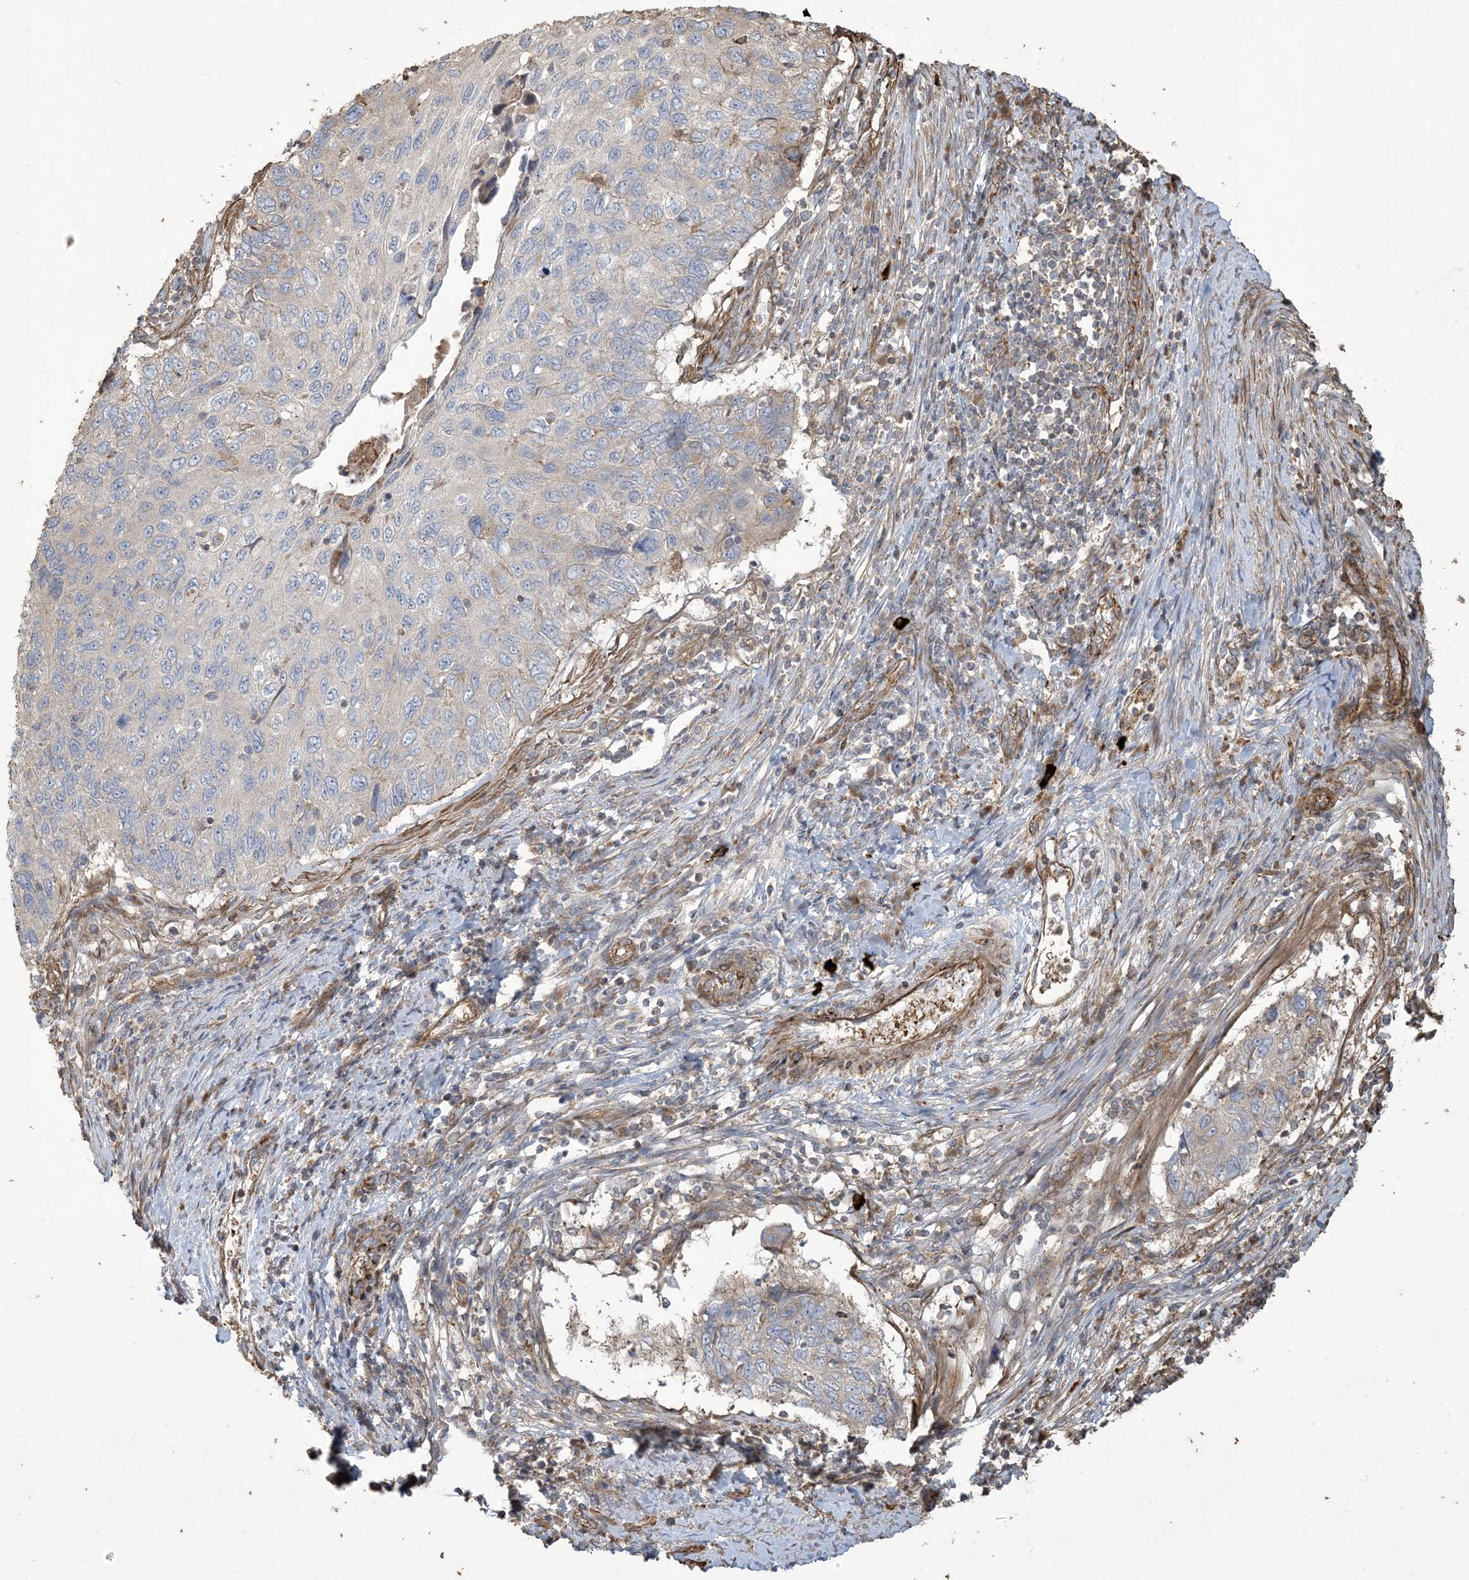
{"staining": {"intensity": "negative", "quantity": "none", "location": "none"}, "tissue": "cervical cancer", "cell_type": "Tumor cells", "image_type": "cancer", "snomed": [{"axis": "morphology", "description": "Squamous cell carcinoma, NOS"}, {"axis": "topography", "description": "Cervix"}], "caption": "DAB immunohistochemical staining of human cervical squamous cell carcinoma reveals no significant positivity in tumor cells.", "gene": "KLHL18", "patient": {"sex": "female", "age": 70}}